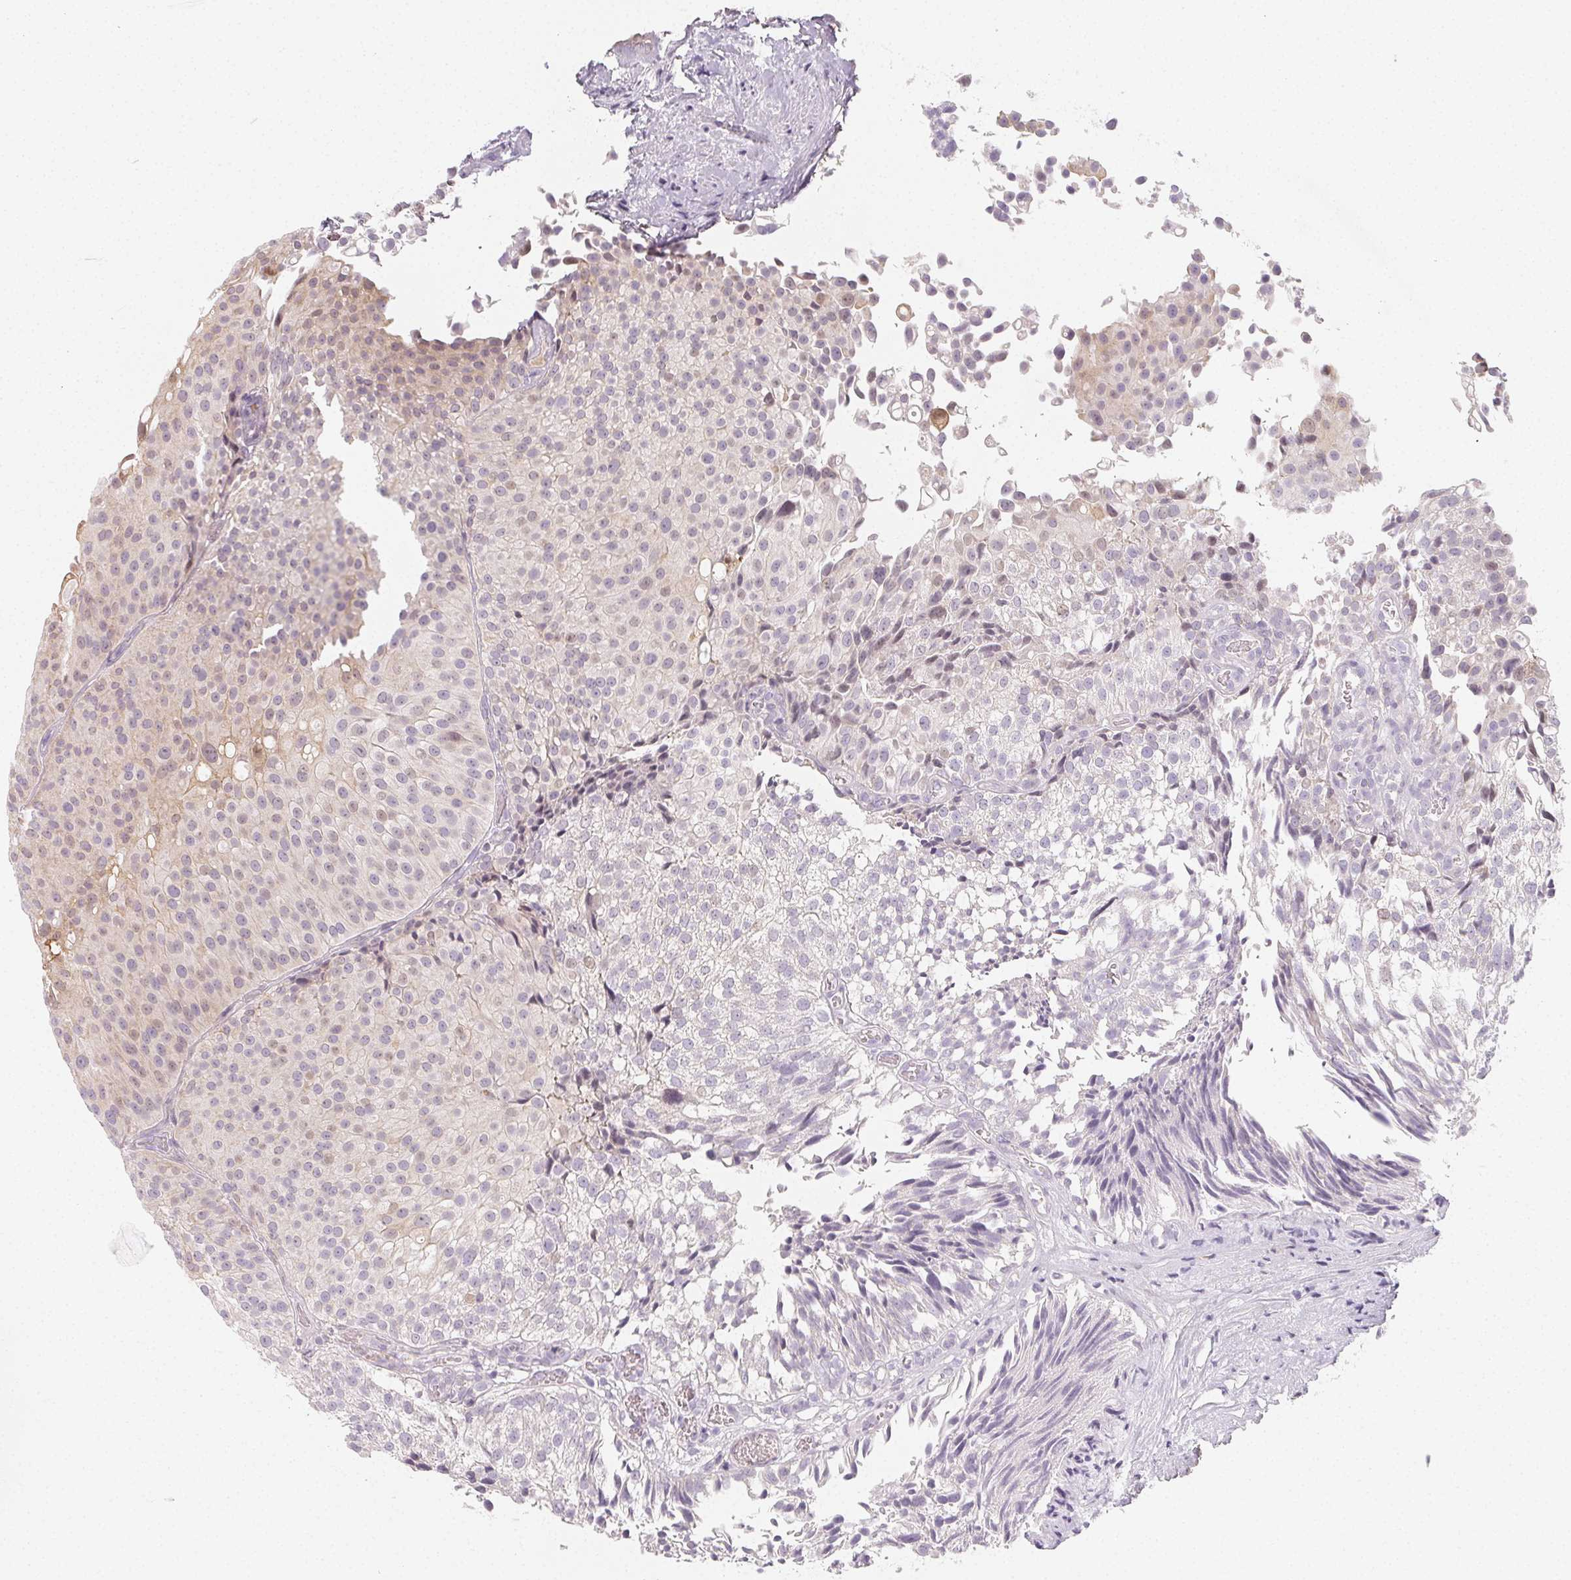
{"staining": {"intensity": "weak", "quantity": "25%-75%", "location": "cytoplasmic/membranous"}, "tissue": "urothelial cancer", "cell_type": "Tumor cells", "image_type": "cancer", "snomed": [{"axis": "morphology", "description": "Urothelial carcinoma, Low grade"}, {"axis": "topography", "description": "Urinary bladder"}], "caption": "Urothelial cancer stained with IHC demonstrates weak cytoplasmic/membranous staining in approximately 25%-75% of tumor cells.", "gene": "LRRC23", "patient": {"sex": "male", "age": 80}}